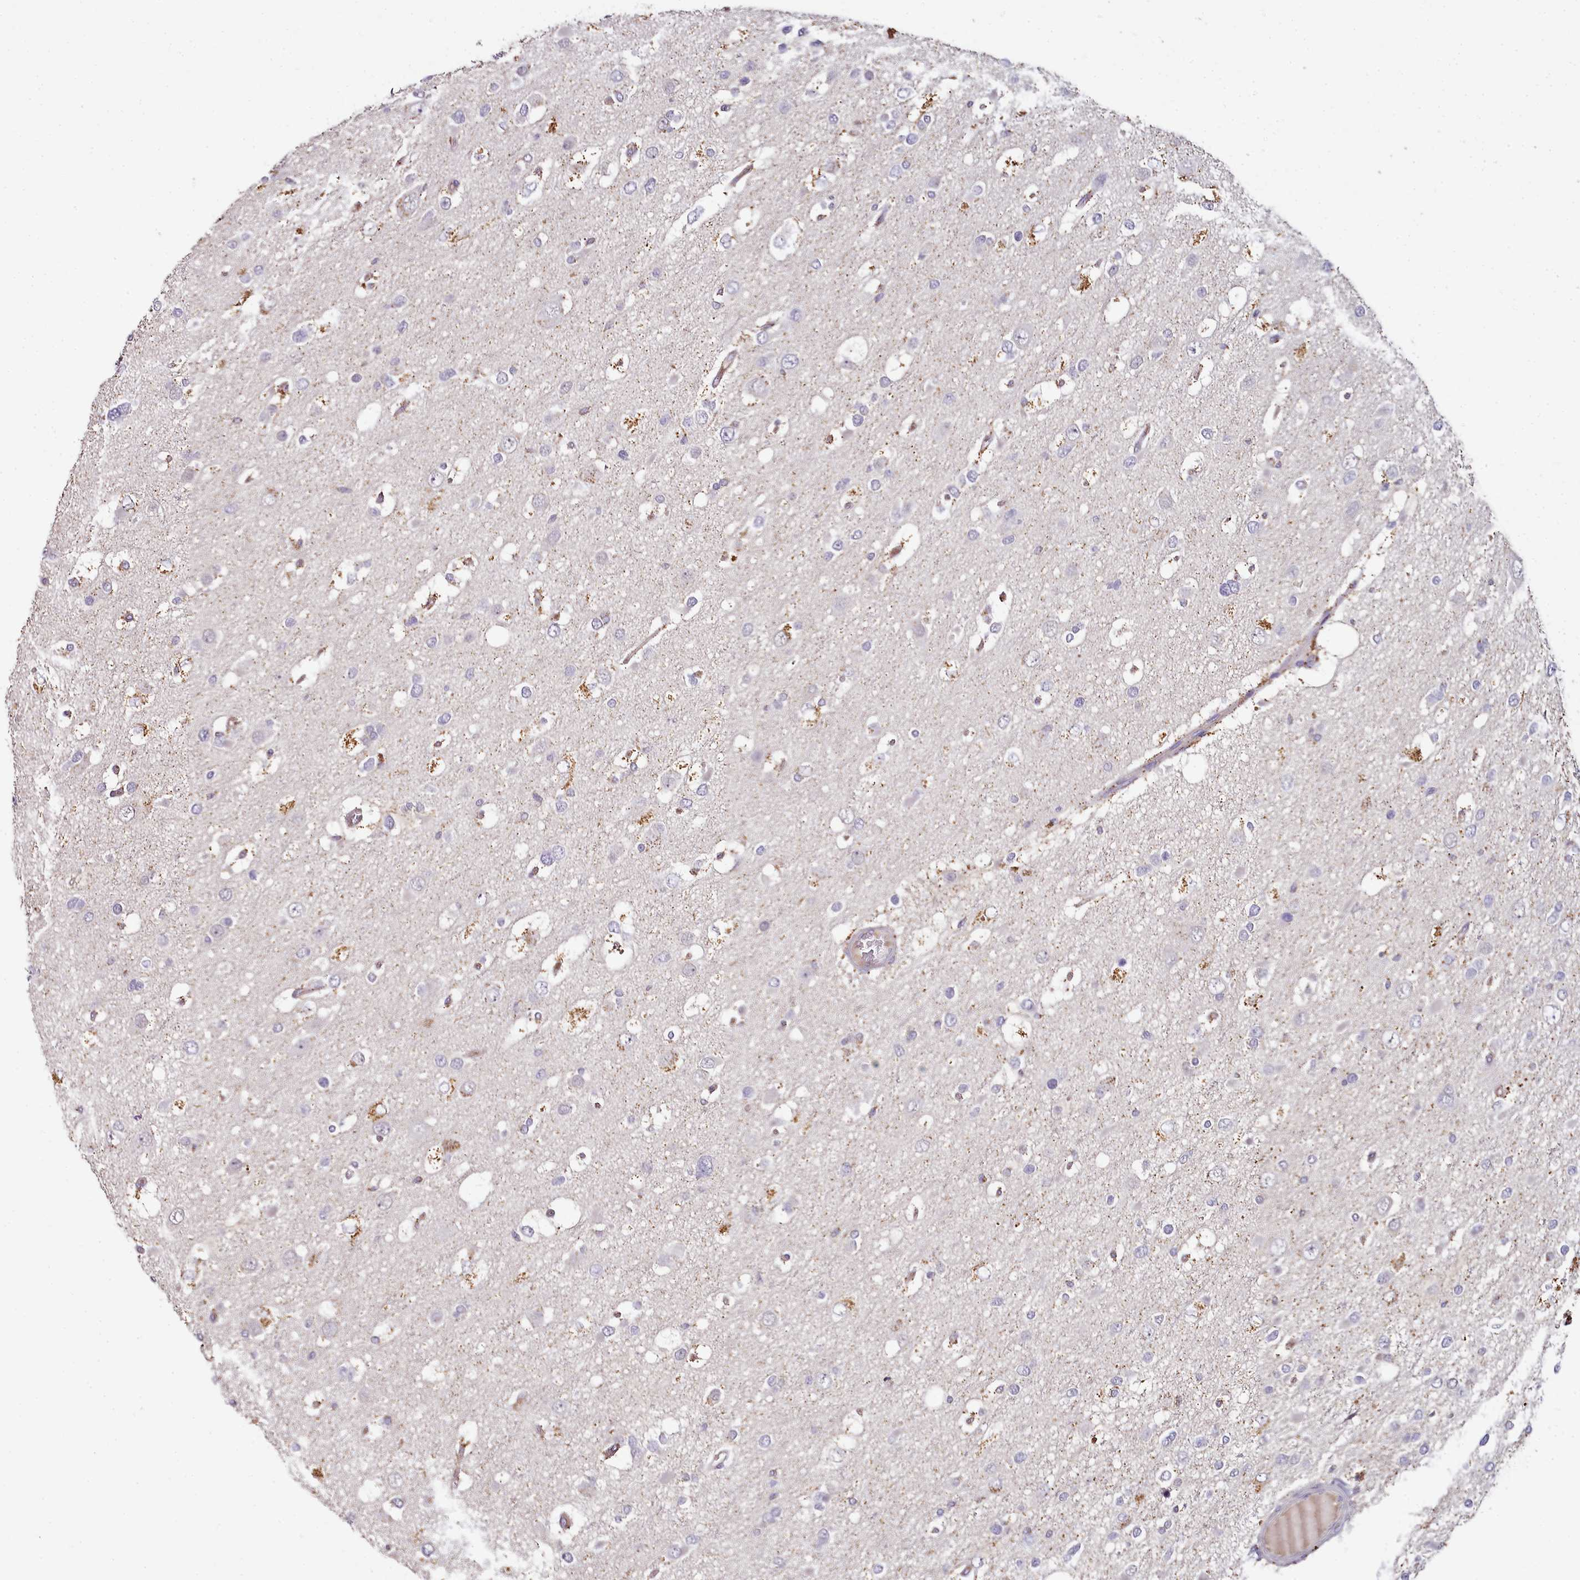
{"staining": {"intensity": "negative", "quantity": "none", "location": "none"}, "tissue": "glioma", "cell_type": "Tumor cells", "image_type": "cancer", "snomed": [{"axis": "morphology", "description": "Glioma, malignant, High grade"}, {"axis": "topography", "description": "Brain"}], "caption": "Tumor cells are negative for brown protein staining in malignant high-grade glioma.", "gene": "ACSS1", "patient": {"sex": "male", "age": 53}}